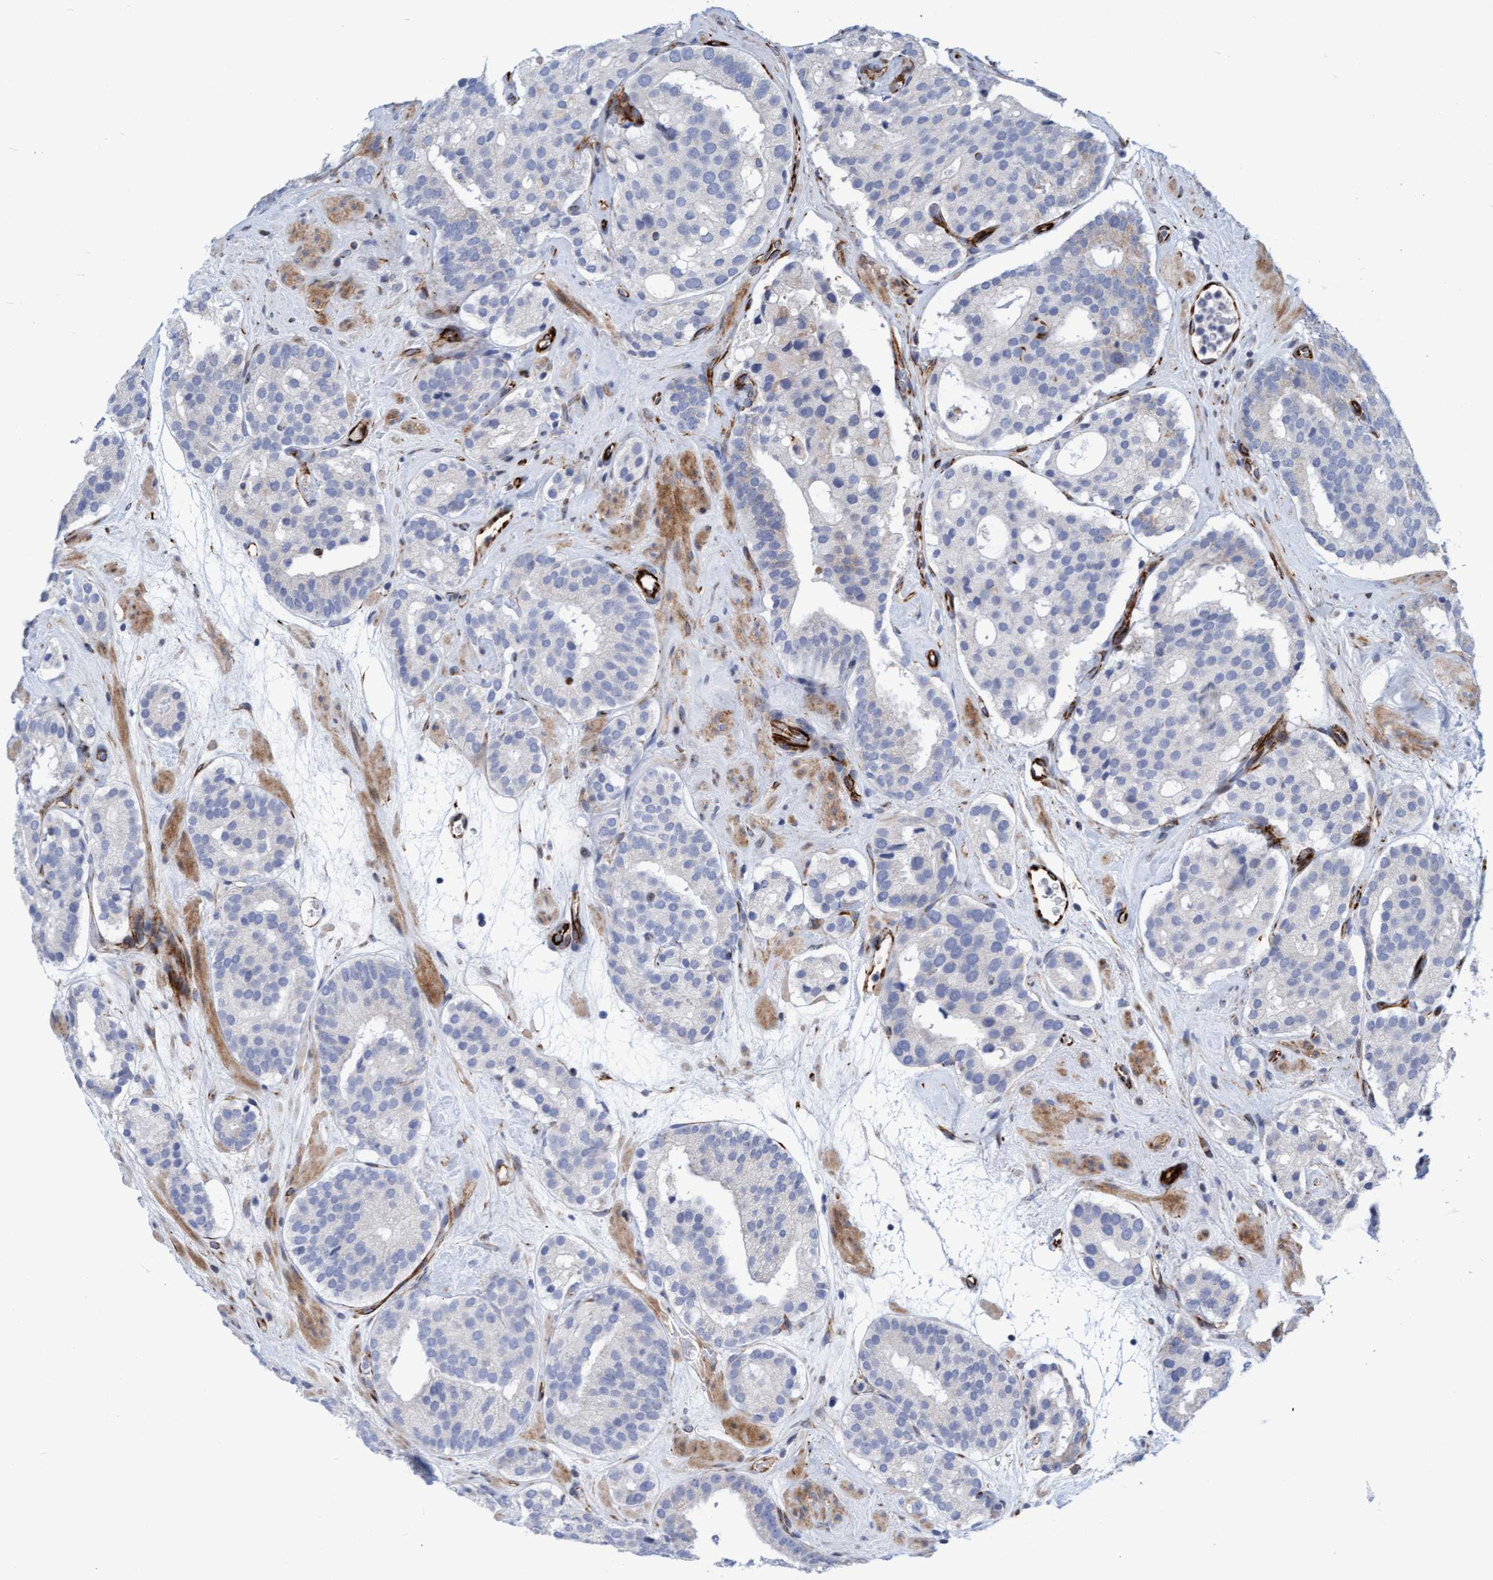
{"staining": {"intensity": "negative", "quantity": "none", "location": "none"}, "tissue": "prostate cancer", "cell_type": "Tumor cells", "image_type": "cancer", "snomed": [{"axis": "morphology", "description": "Adenocarcinoma, Low grade"}, {"axis": "topography", "description": "Prostate"}], "caption": "Prostate cancer stained for a protein using immunohistochemistry (IHC) demonstrates no expression tumor cells.", "gene": "POLG2", "patient": {"sex": "male", "age": 69}}